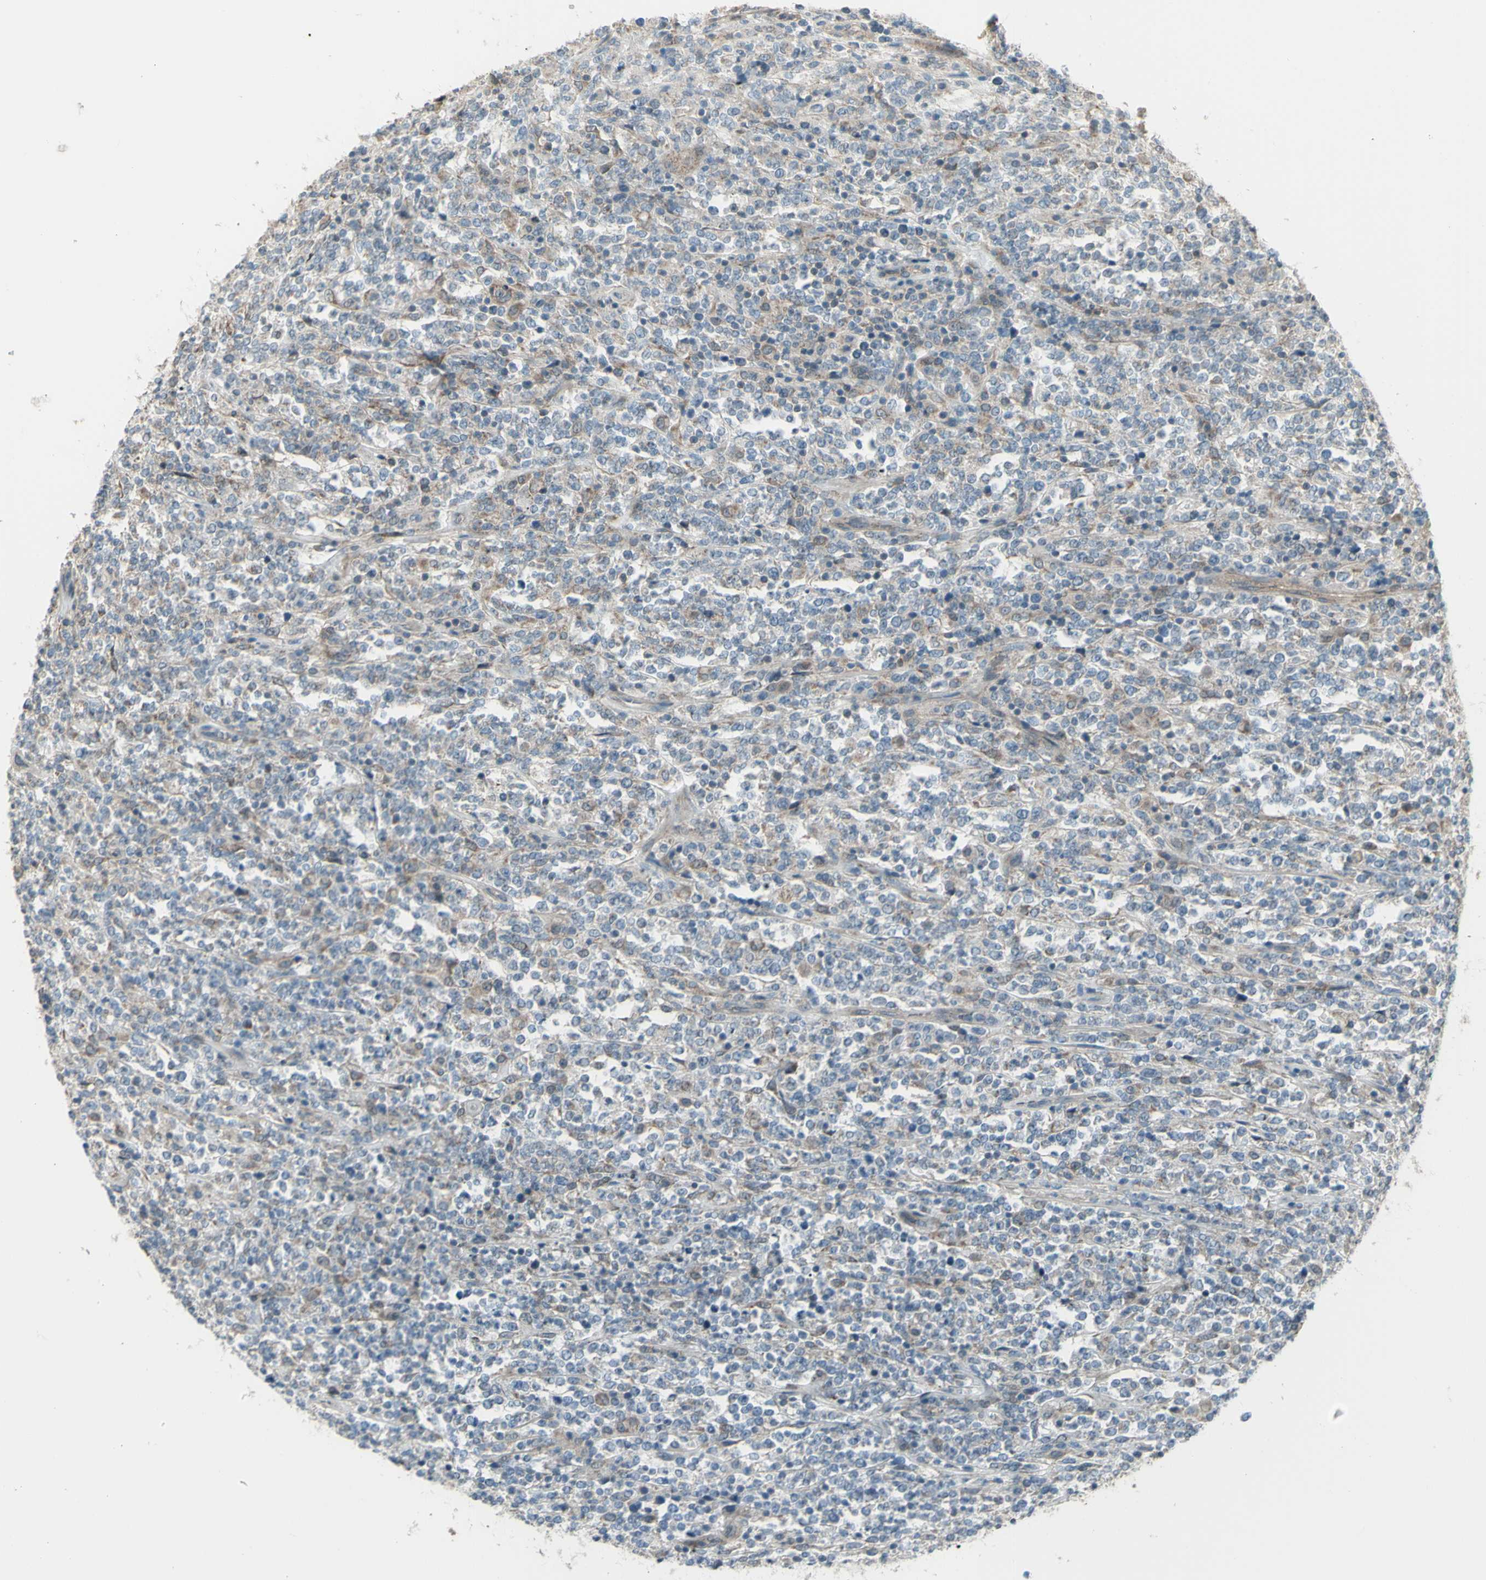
{"staining": {"intensity": "weak", "quantity": "25%-75%", "location": "nuclear"}, "tissue": "lymphoma", "cell_type": "Tumor cells", "image_type": "cancer", "snomed": [{"axis": "morphology", "description": "Malignant lymphoma, non-Hodgkin's type, High grade"}, {"axis": "topography", "description": "Soft tissue"}], "caption": "Weak nuclear protein staining is present in about 25%-75% of tumor cells in lymphoma.", "gene": "NAXD", "patient": {"sex": "male", "age": 18}}